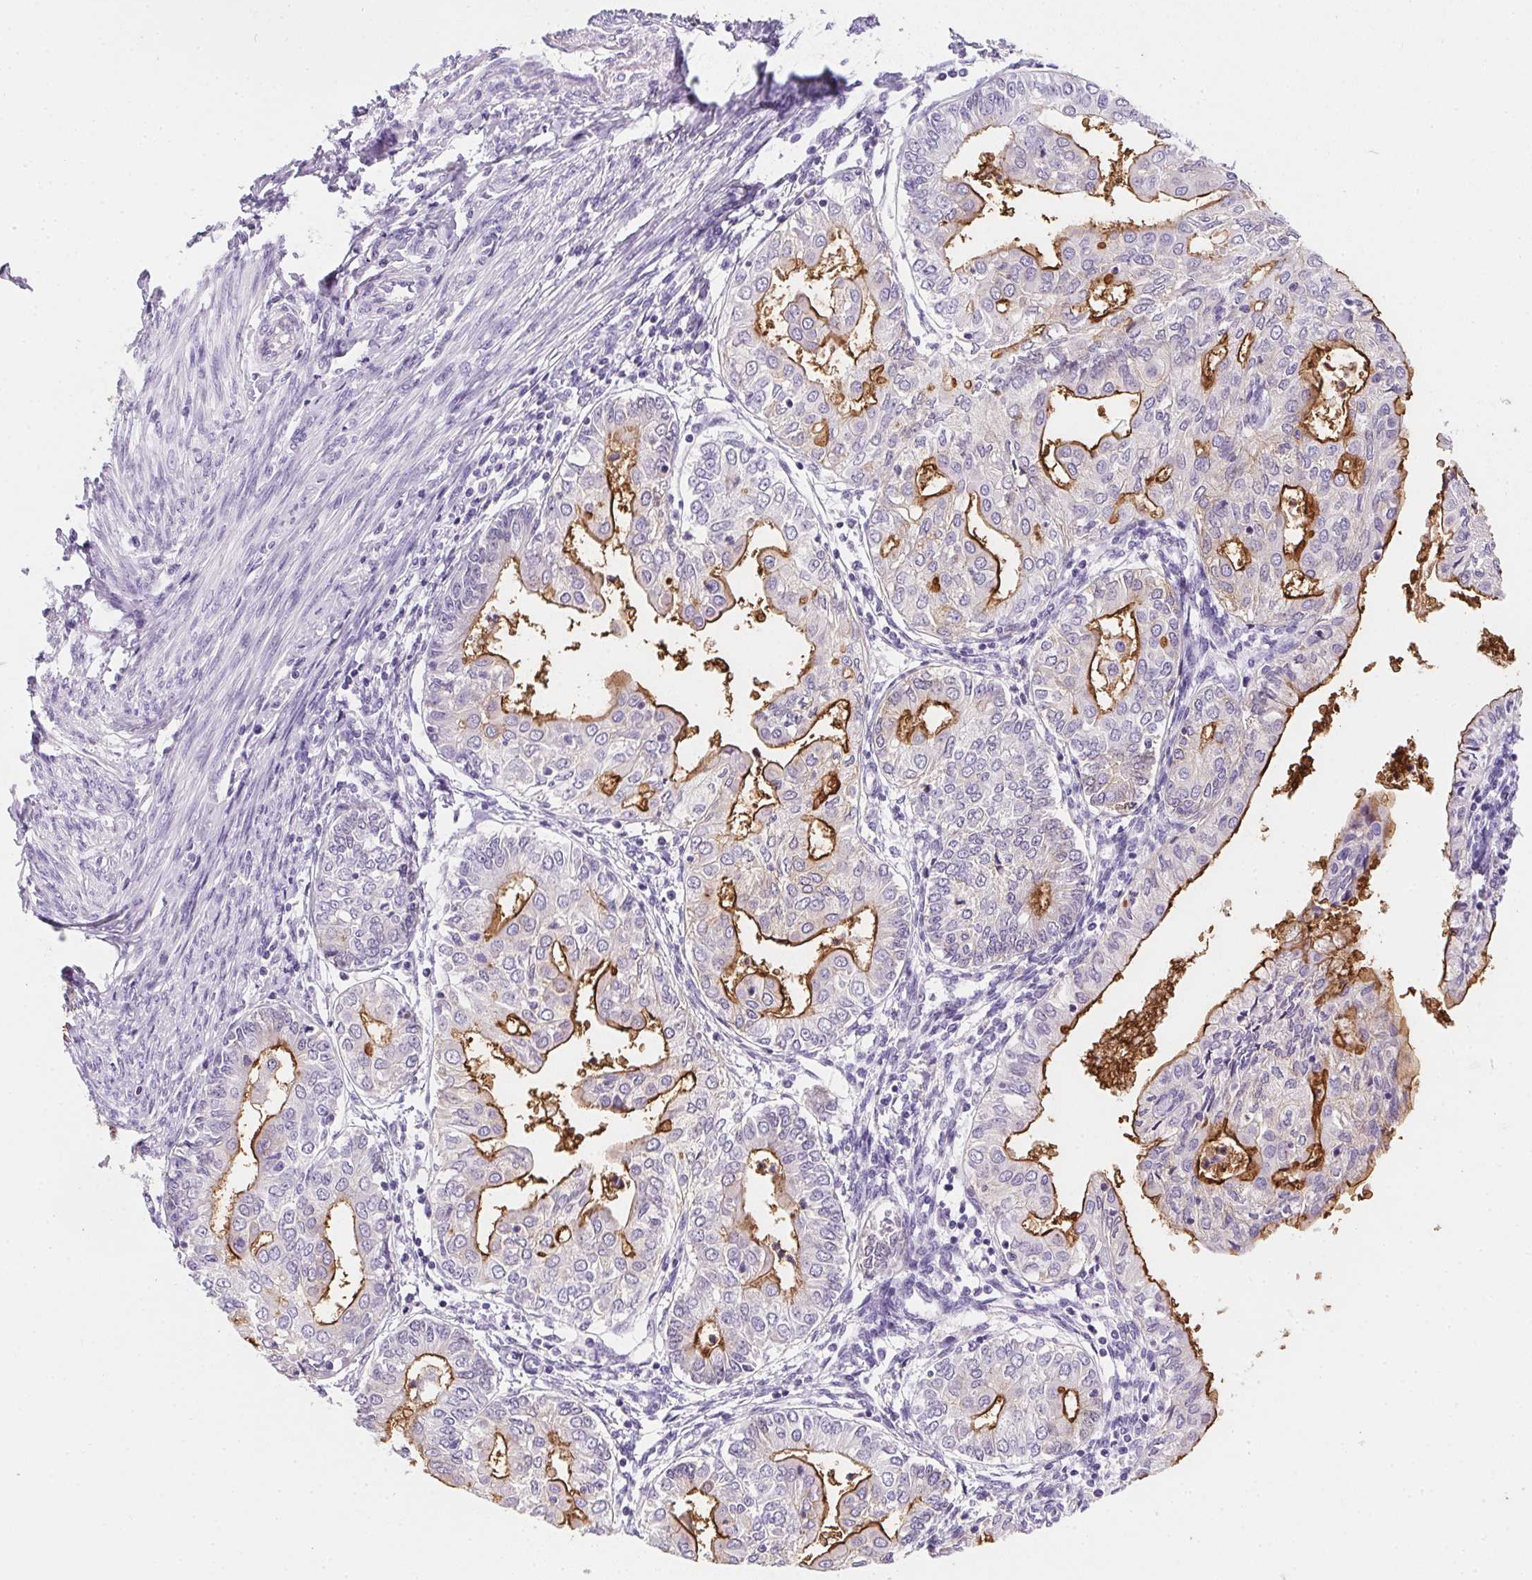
{"staining": {"intensity": "strong", "quantity": "25%-75%", "location": "cytoplasmic/membranous"}, "tissue": "endometrial cancer", "cell_type": "Tumor cells", "image_type": "cancer", "snomed": [{"axis": "morphology", "description": "Adenocarcinoma, NOS"}, {"axis": "topography", "description": "Endometrium"}], "caption": "Endometrial cancer stained with a brown dye shows strong cytoplasmic/membranous positive positivity in about 25%-75% of tumor cells.", "gene": "AQP5", "patient": {"sex": "female", "age": 68}}